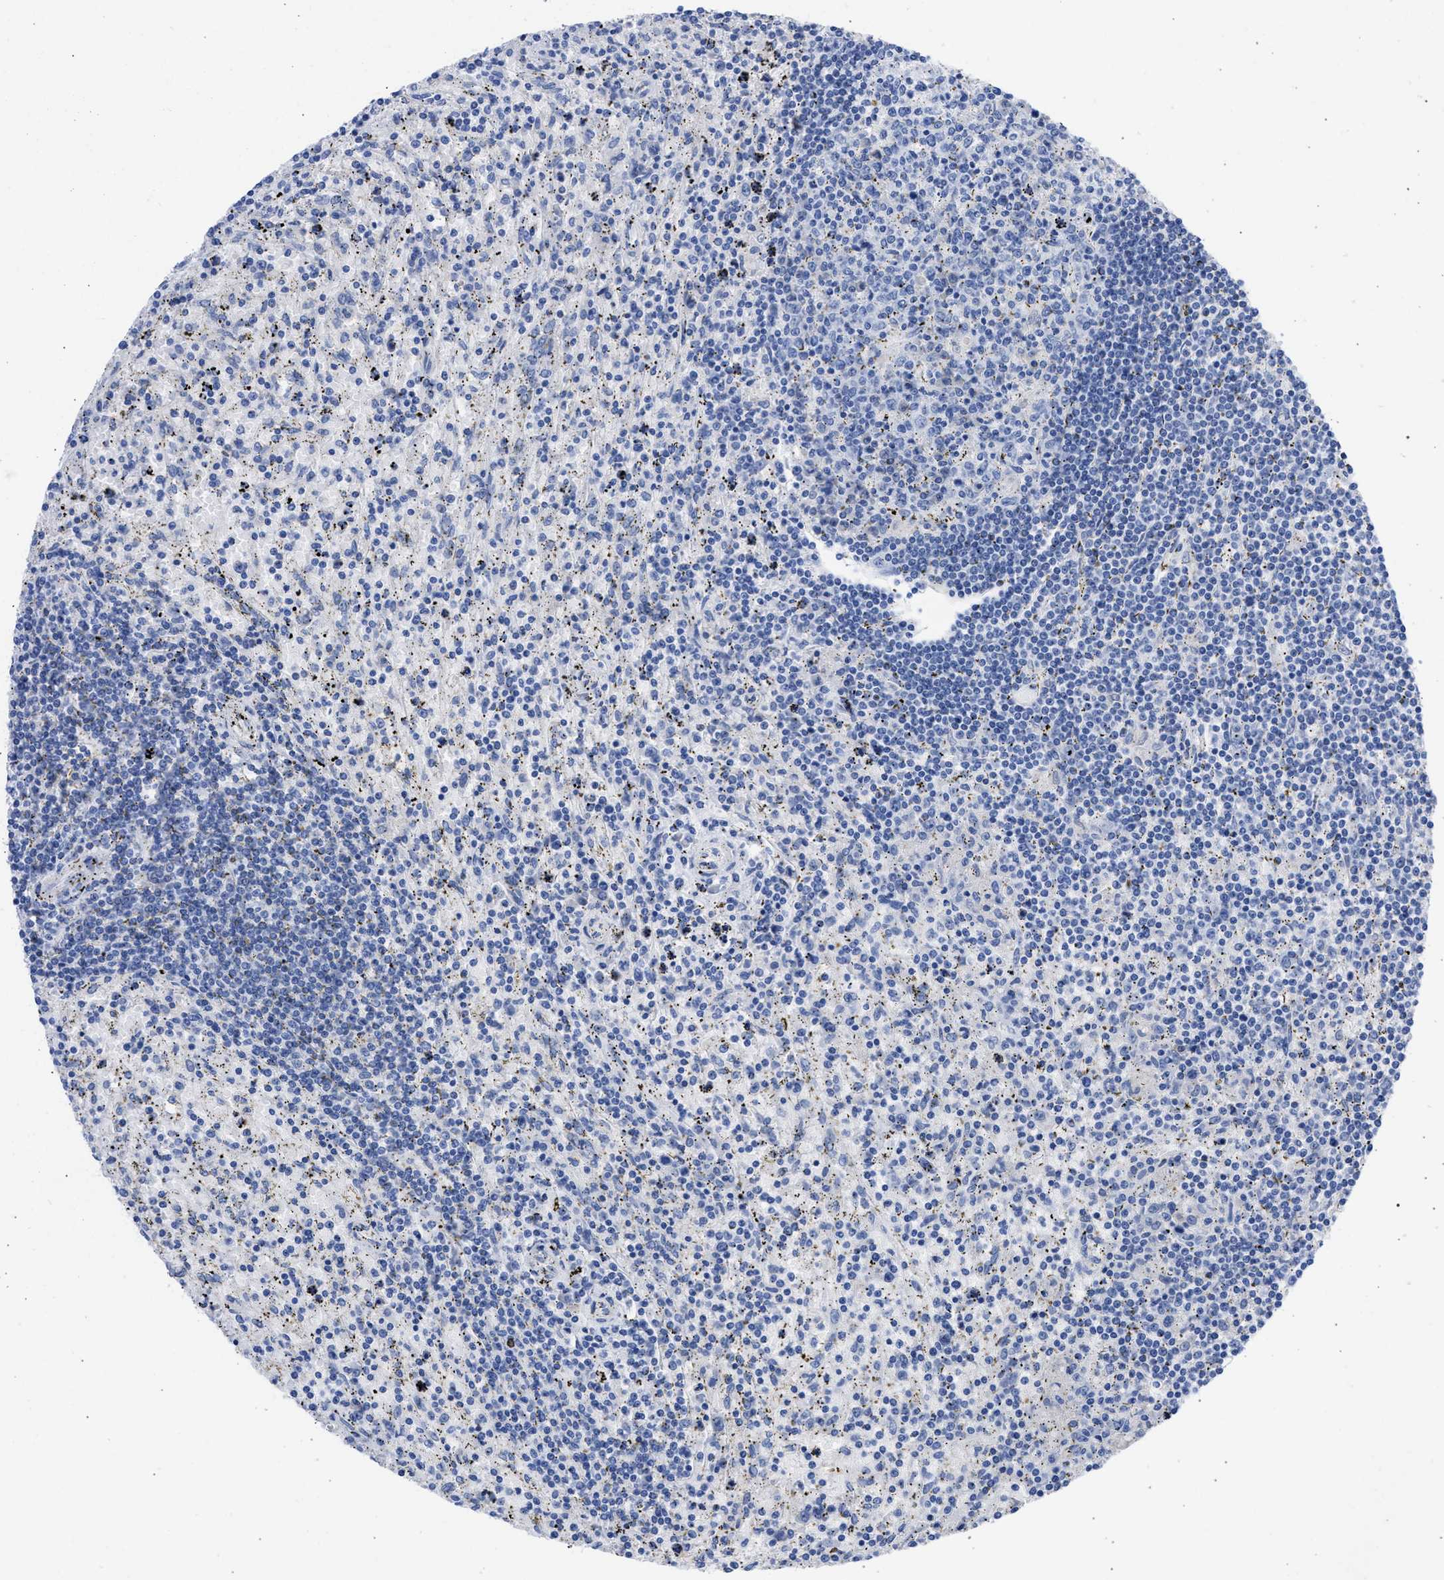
{"staining": {"intensity": "negative", "quantity": "none", "location": "none"}, "tissue": "lymphoma", "cell_type": "Tumor cells", "image_type": "cancer", "snomed": [{"axis": "morphology", "description": "Malignant lymphoma, non-Hodgkin's type, Low grade"}, {"axis": "topography", "description": "Spleen"}], "caption": "DAB (3,3'-diaminobenzidine) immunohistochemical staining of lymphoma displays no significant positivity in tumor cells. The staining is performed using DAB brown chromogen with nuclei counter-stained in using hematoxylin.", "gene": "RSPH1", "patient": {"sex": "male", "age": 76}}